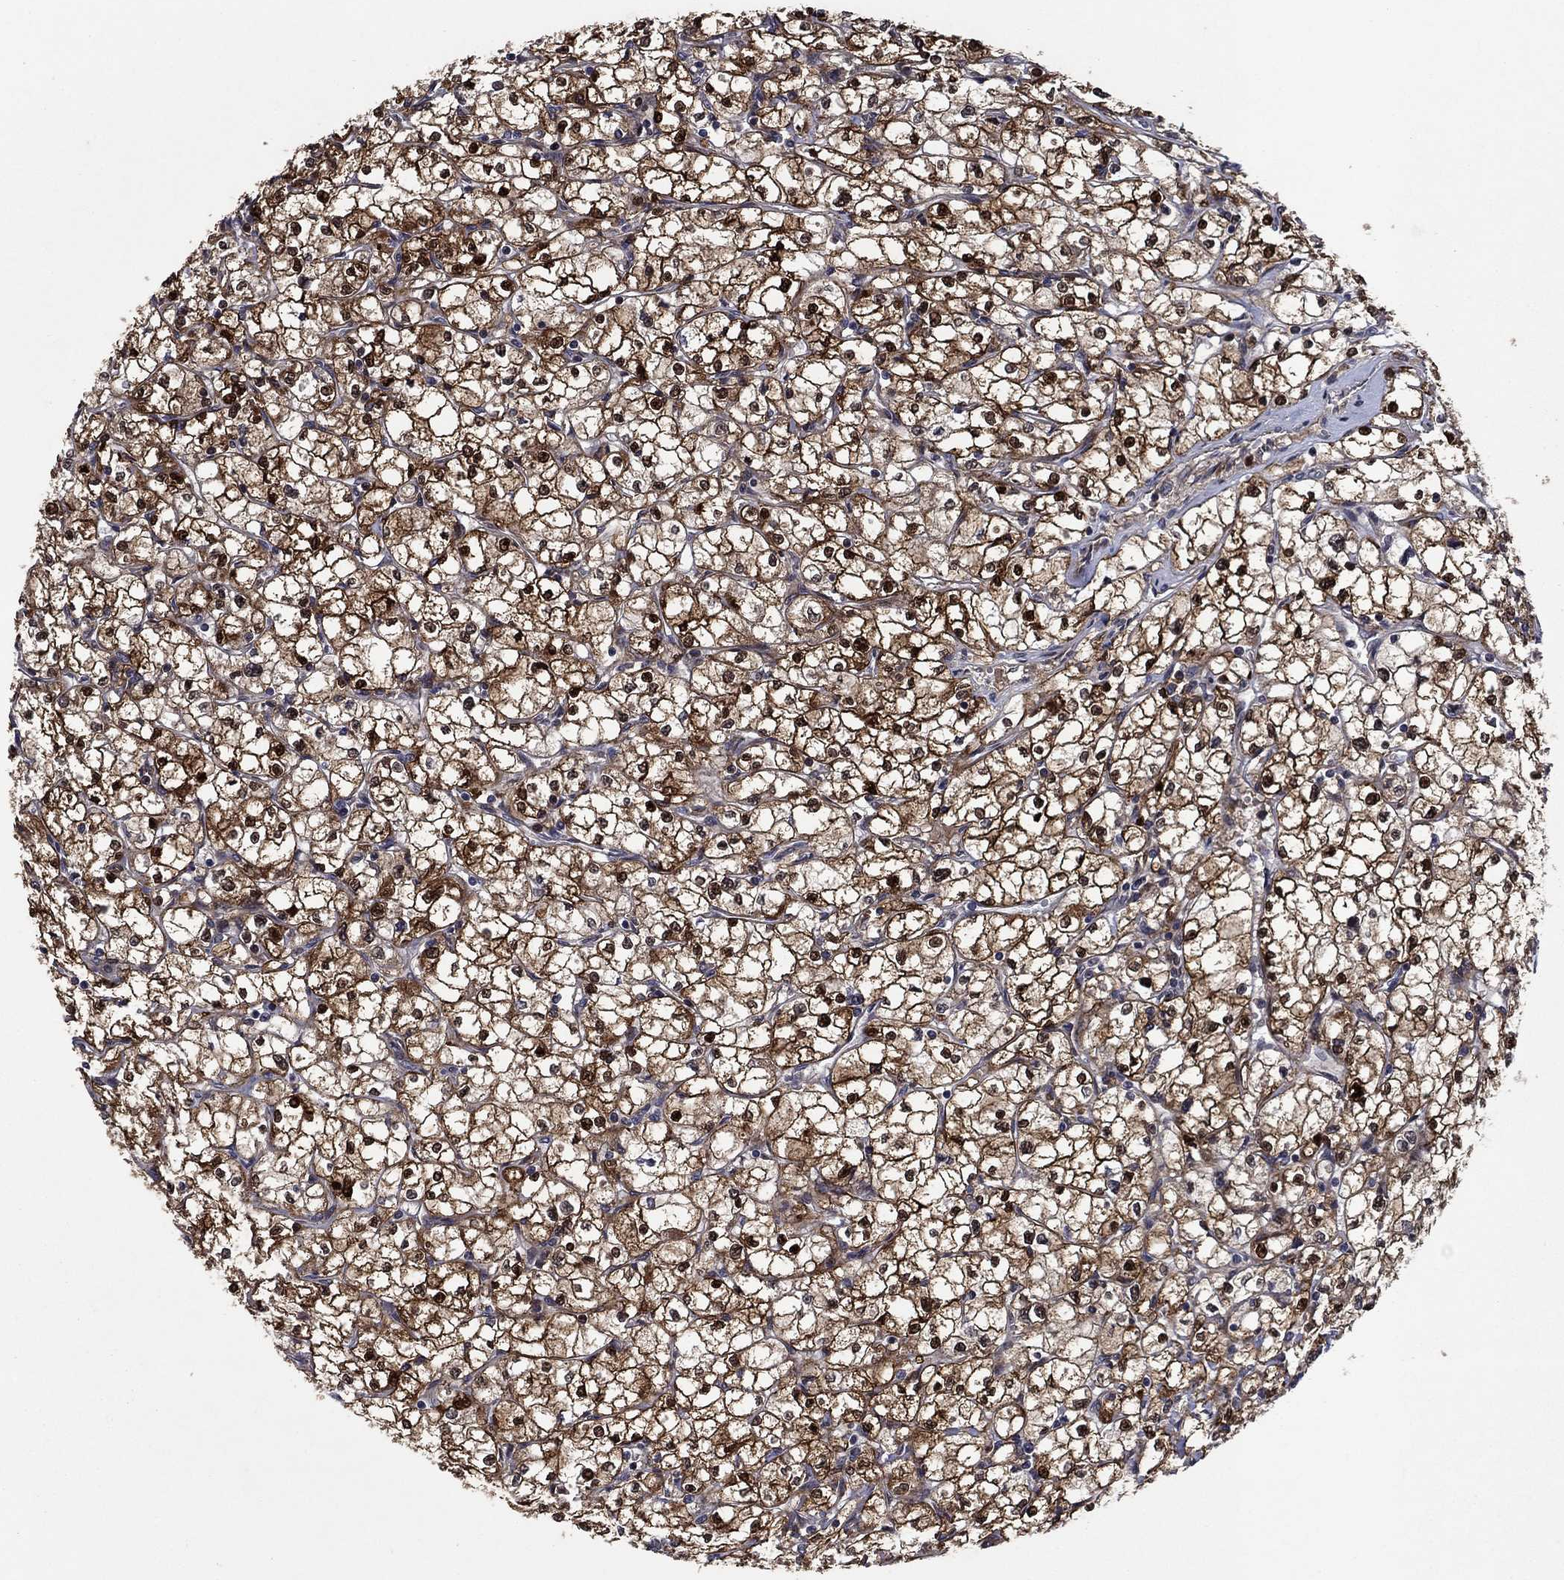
{"staining": {"intensity": "strong", "quantity": "25%-75%", "location": "cytoplasmic/membranous,nuclear"}, "tissue": "renal cancer", "cell_type": "Tumor cells", "image_type": "cancer", "snomed": [{"axis": "morphology", "description": "Adenocarcinoma, NOS"}, {"axis": "topography", "description": "Kidney"}], "caption": "Strong cytoplasmic/membranous and nuclear staining is seen in about 25%-75% of tumor cells in renal adenocarcinoma. Immunohistochemistry (ihc) stains the protein of interest in brown and the nuclei are stained blue.", "gene": "PRICKLE4", "patient": {"sex": "male", "age": 67}}